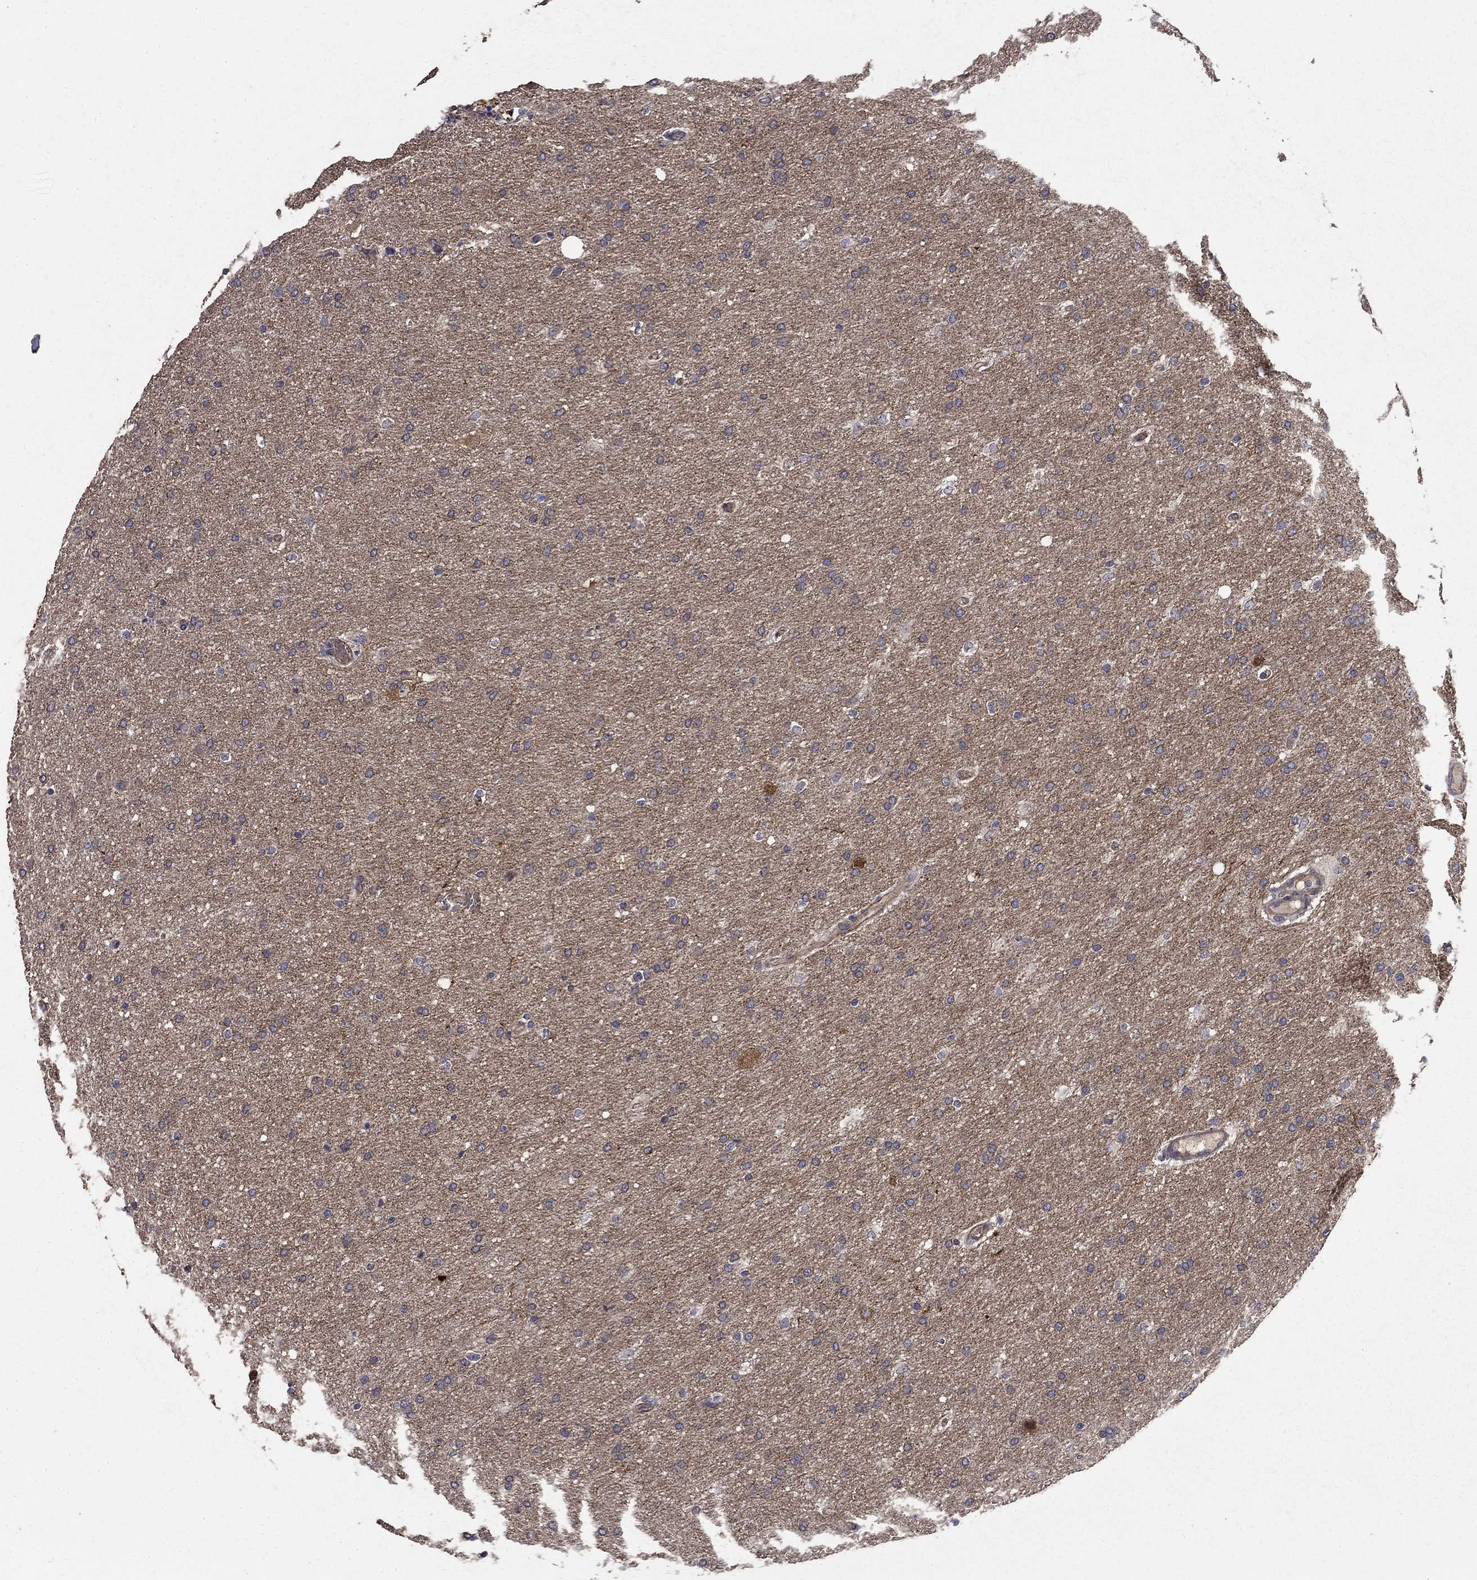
{"staining": {"intensity": "negative", "quantity": "none", "location": "none"}, "tissue": "glioma", "cell_type": "Tumor cells", "image_type": "cancer", "snomed": [{"axis": "morphology", "description": "Glioma, malignant, Low grade"}, {"axis": "topography", "description": "Brain"}], "caption": "Immunohistochemical staining of human malignant low-grade glioma demonstrates no significant staining in tumor cells.", "gene": "MPP2", "patient": {"sex": "female", "age": 37}}